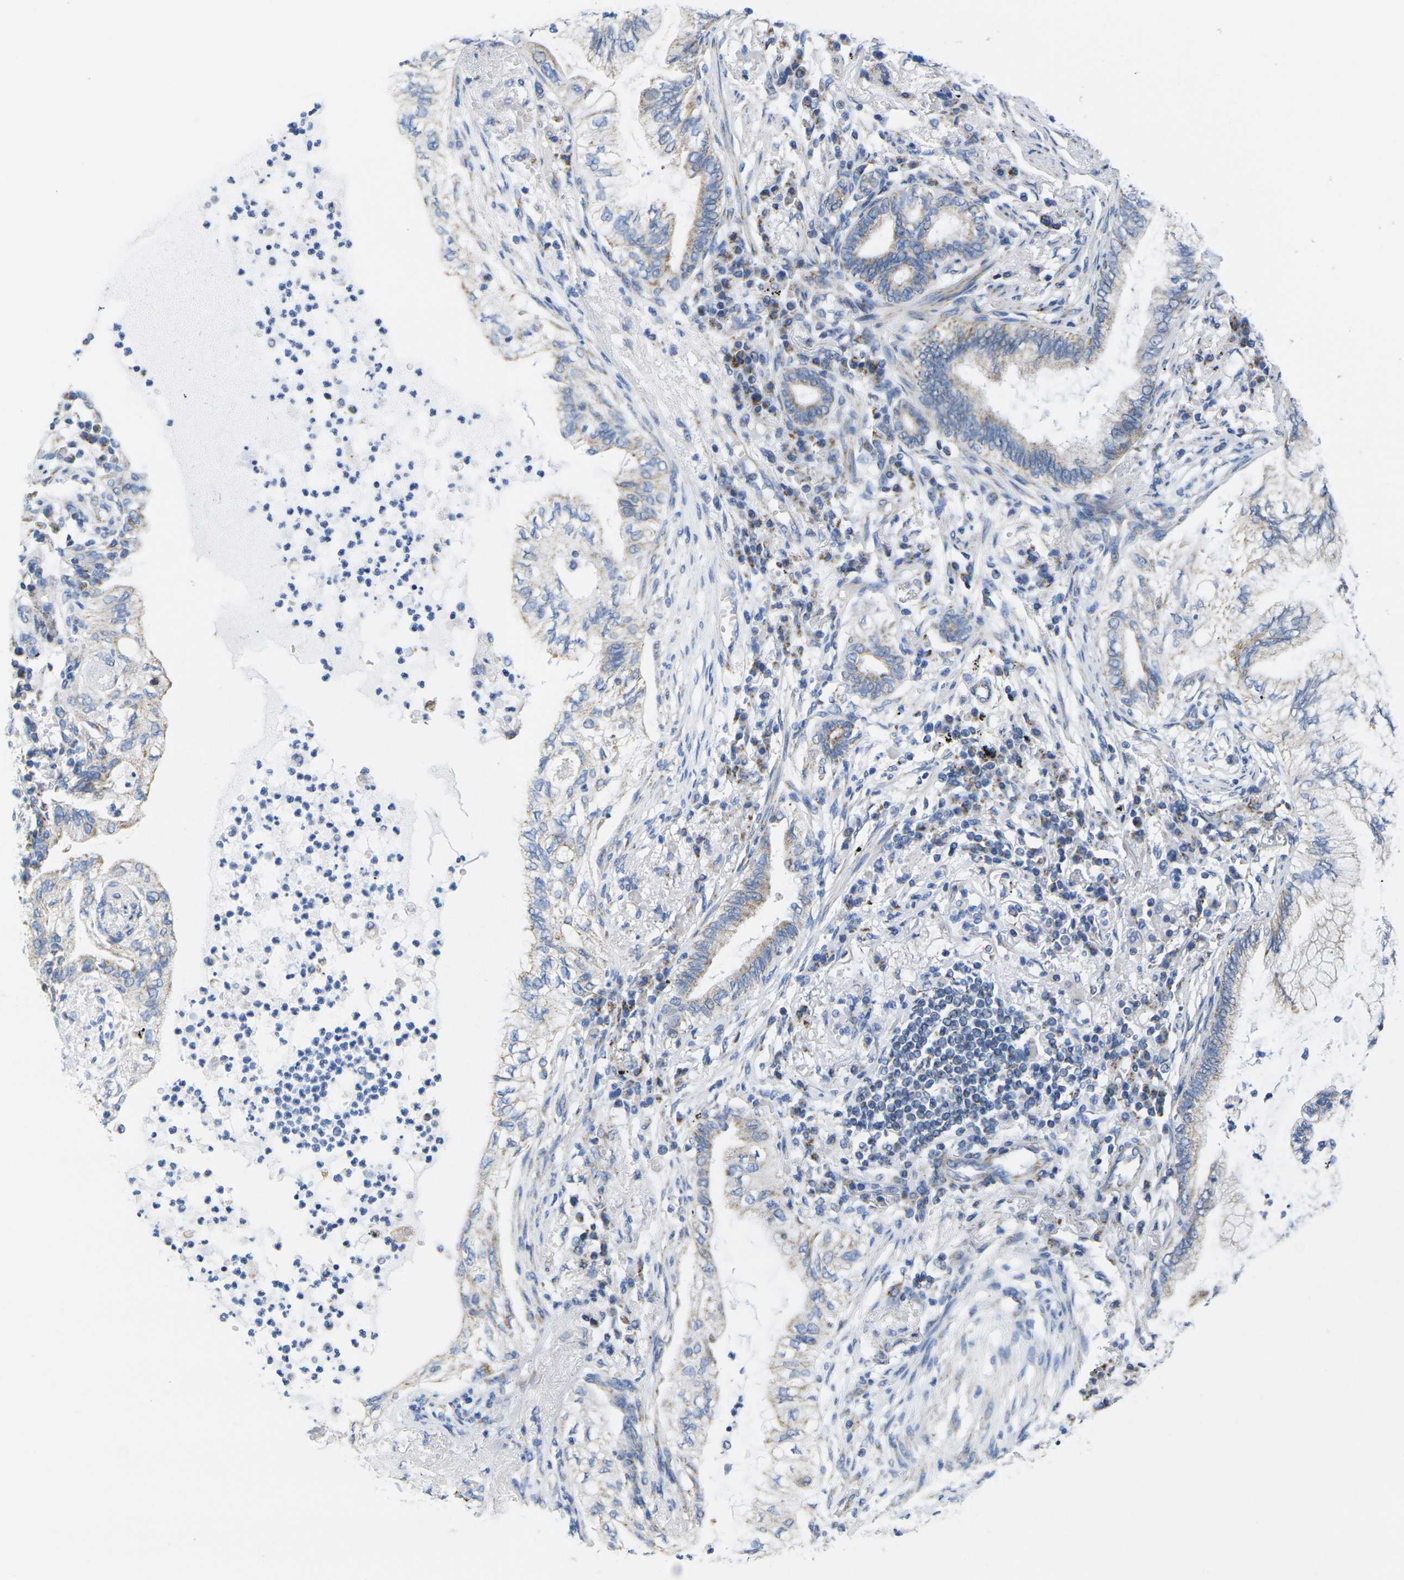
{"staining": {"intensity": "weak", "quantity": "<25%", "location": "cytoplasmic/membranous"}, "tissue": "lung cancer", "cell_type": "Tumor cells", "image_type": "cancer", "snomed": [{"axis": "morphology", "description": "Normal tissue, NOS"}, {"axis": "morphology", "description": "Adenocarcinoma, NOS"}, {"axis": "topography", "description": "Bronchus"}, {"axis": "topography", "description": "Lung"}], "caption": "The immunohistochemistry (IHC) micrograph has no significant expression in tumor cells of lung adenocarcinoma tissue.", "gene": "TMEM204", "patient": {"sex": "female", "age": 70}}